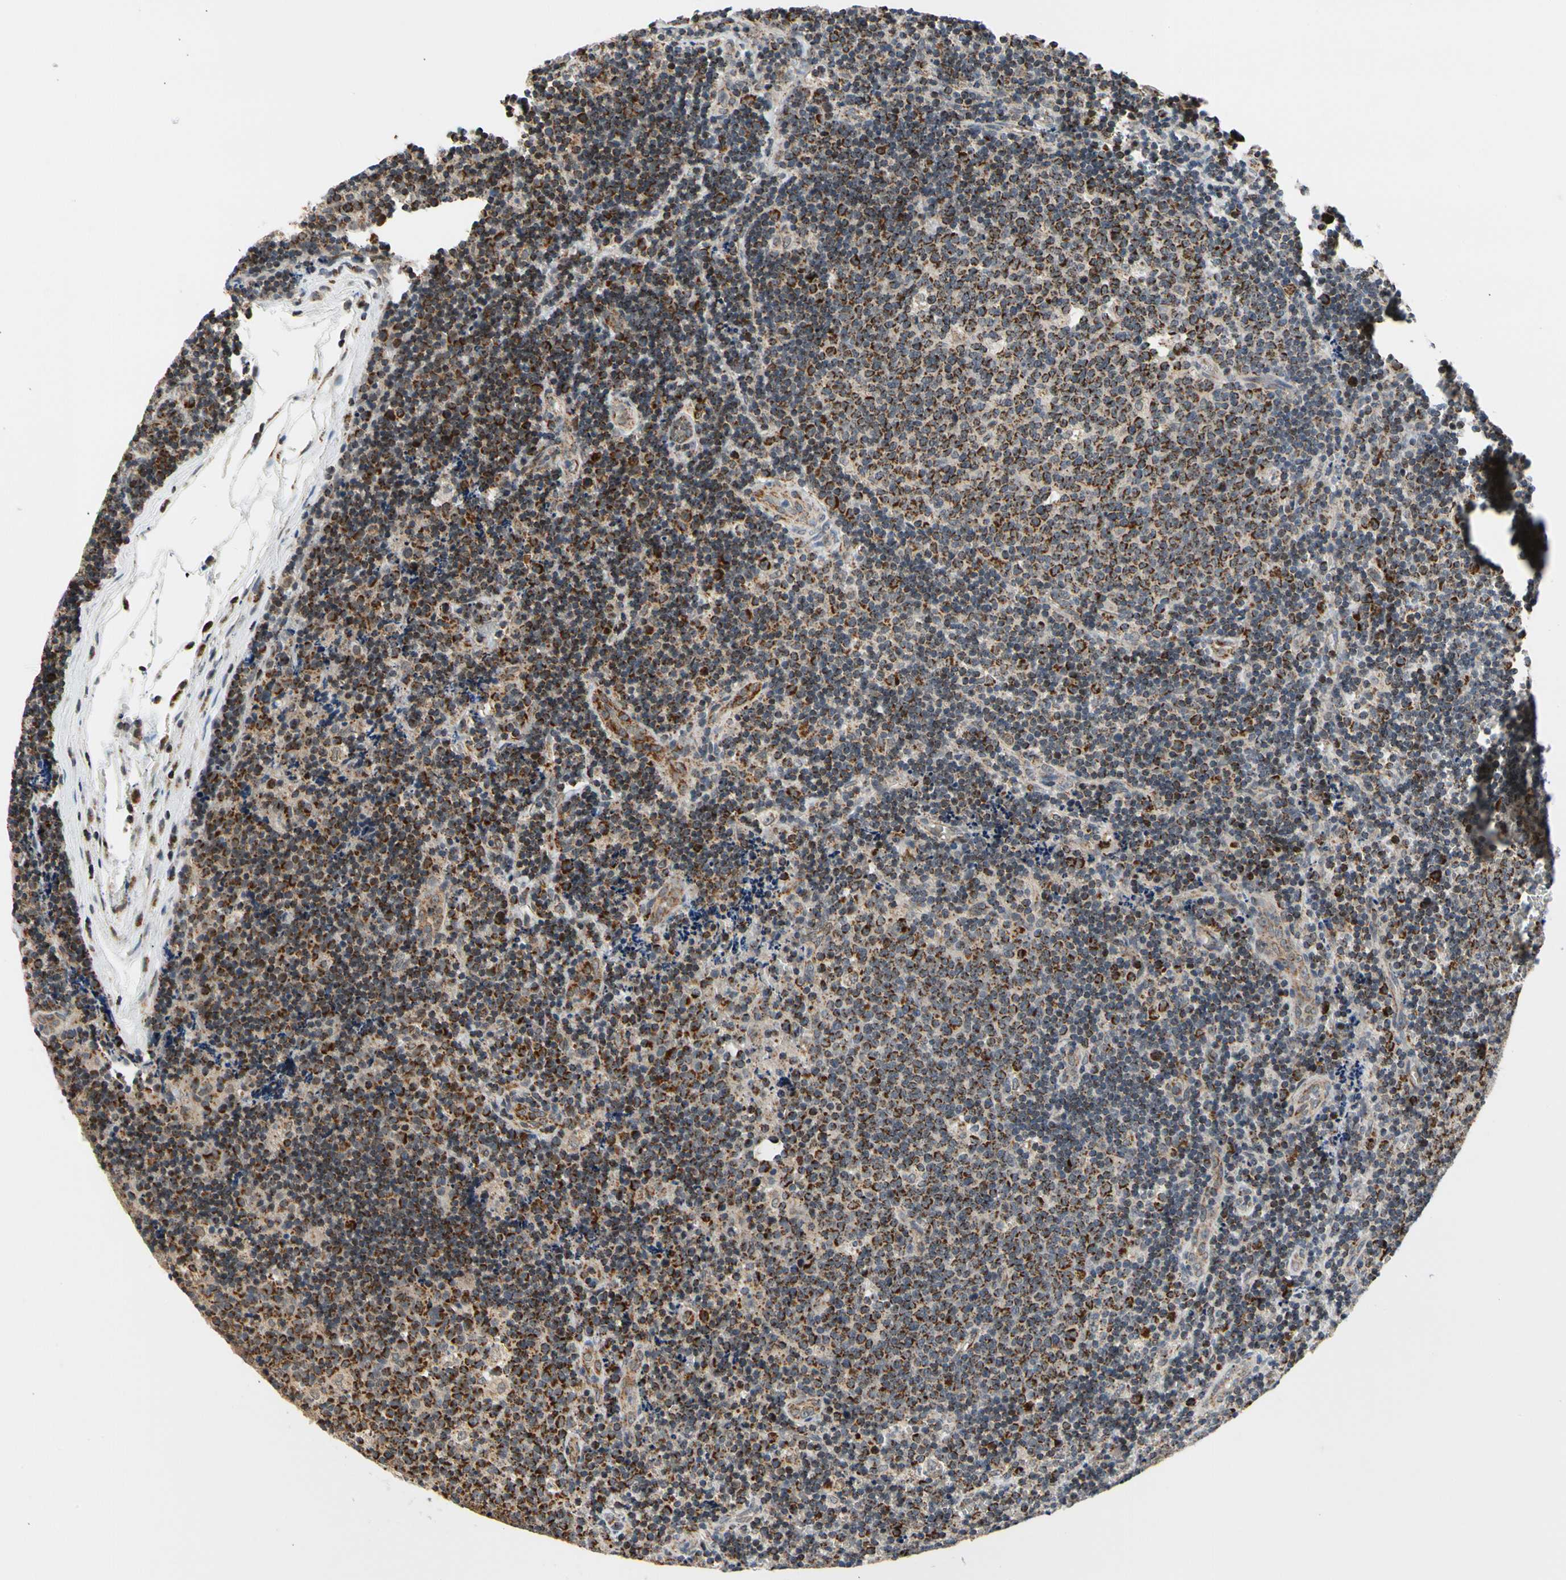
{"staining": {"intensity": "strong", "quantity": "25%-75%", "location": "cytoplasmic/membranous"}, "tissue": "lymph node", "cell_type": "Germinal center cells", "image_type": "normal", "snomed": [{"axis": "morphology", "description": "Normal tissue, NOS"}, {"axis": "topography", "description": "Lymph node"}, {"axis": "topography", "description": "Salivary gland"}], "caption": "Approximately 25%-75% of germinal center cells in normal lymph node demonstrate strong cytoplasmic/membranous protein expression as visualized by brown immunohistochemical staining.", "gene": "KHDC4", "patient": {"sex": "male", "age": 8}}